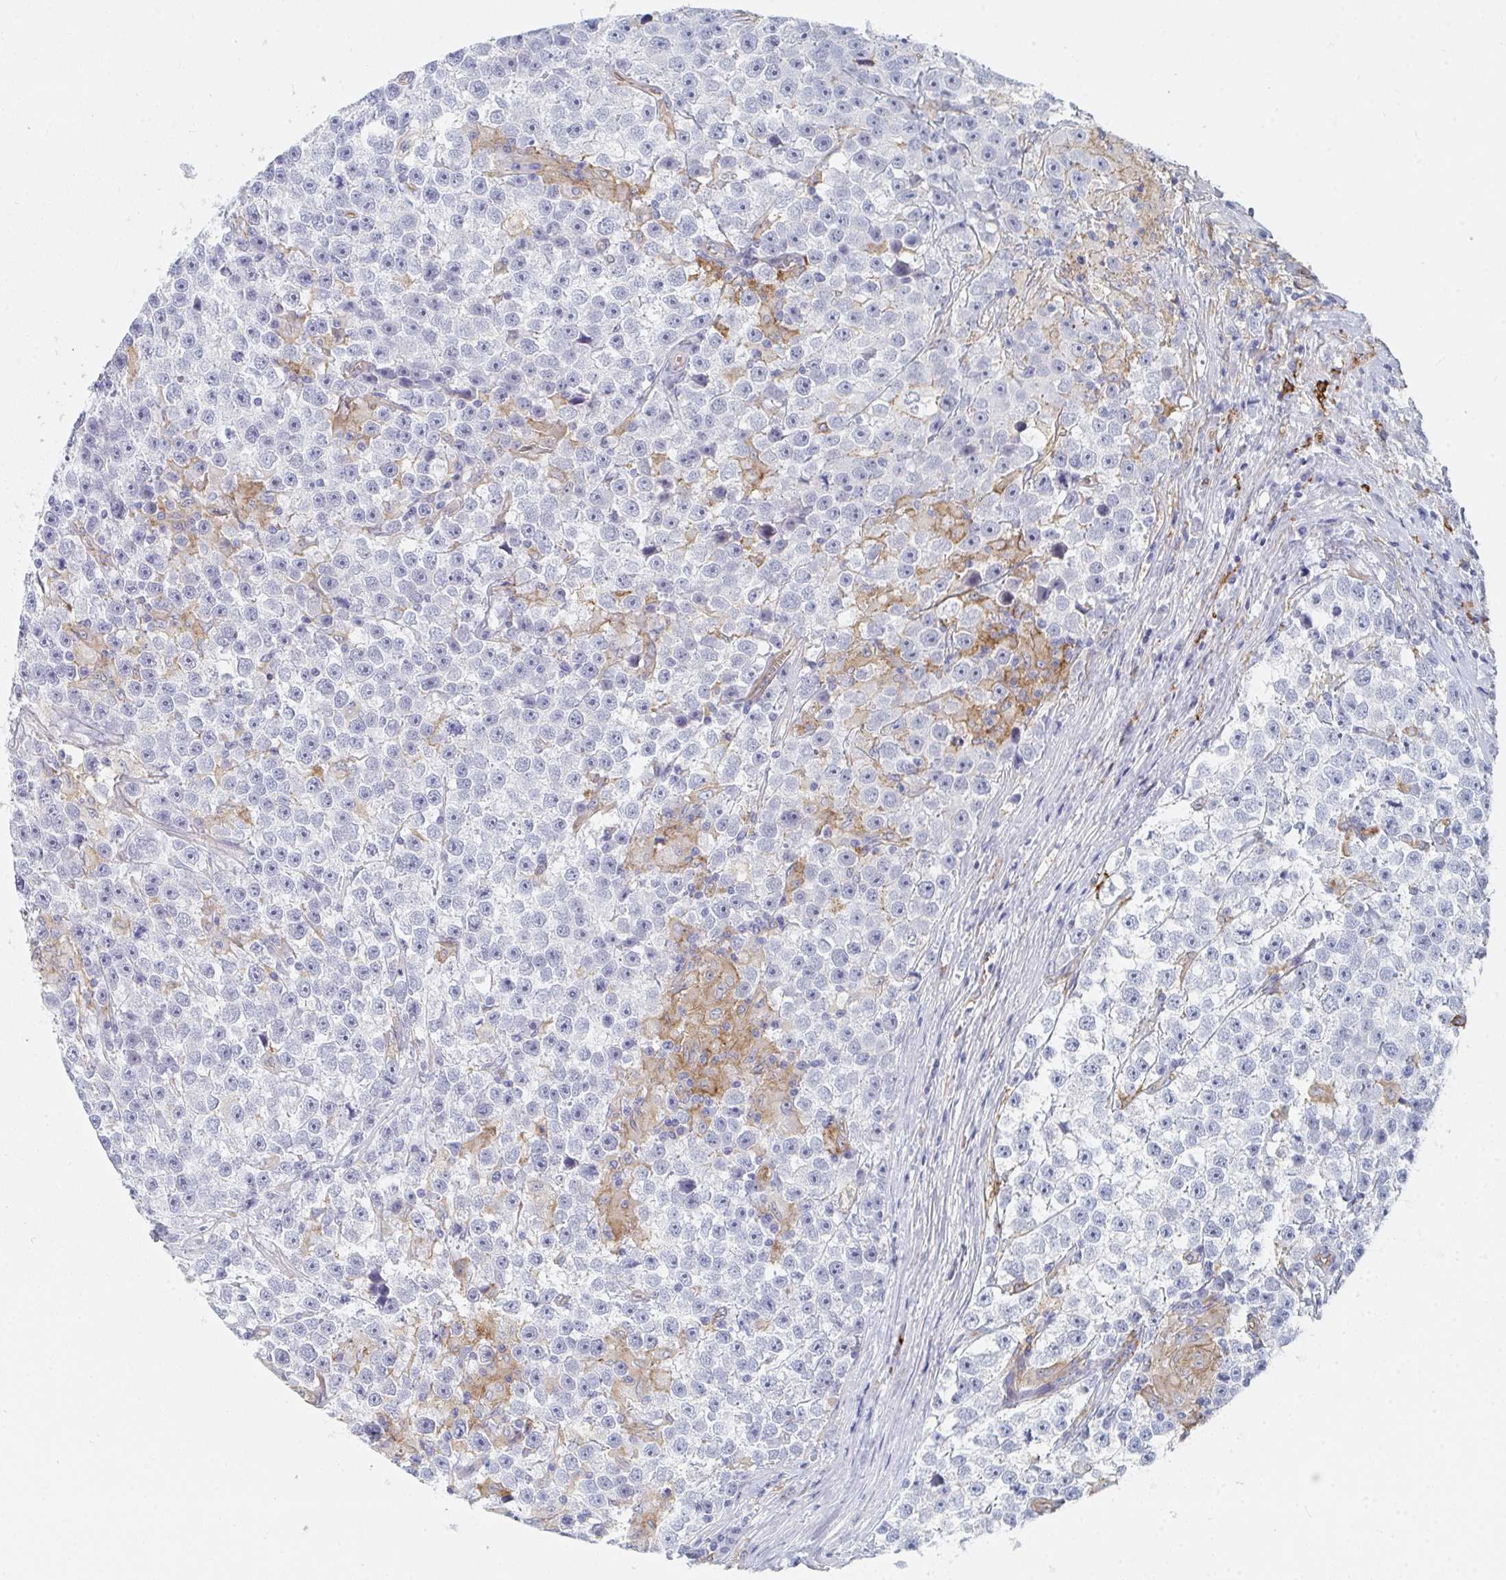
{"staining": {"intensity": "negative", "quantity": "none", "location": "none"}, "tissue": "testis cancer", "cell_type": "Tumor cells", "image_type": "cancer", "snomed": [{"axis": "morphology", "description": "Seminoma, NOS"}, {"axis": "topography", "description": "Testis"}], "caption": "Photomicrograph shows no significant protein staining in tumor cells of testis seminoma. (Stains: DAB (3,3'-diaminobenzidine) immunohistochemistry with hematoxylin counter stain, Microscopy: brightfield microscopy at high magnification).", "gene": "DAB2", "patient": {"sex": "male", "age": 31}}